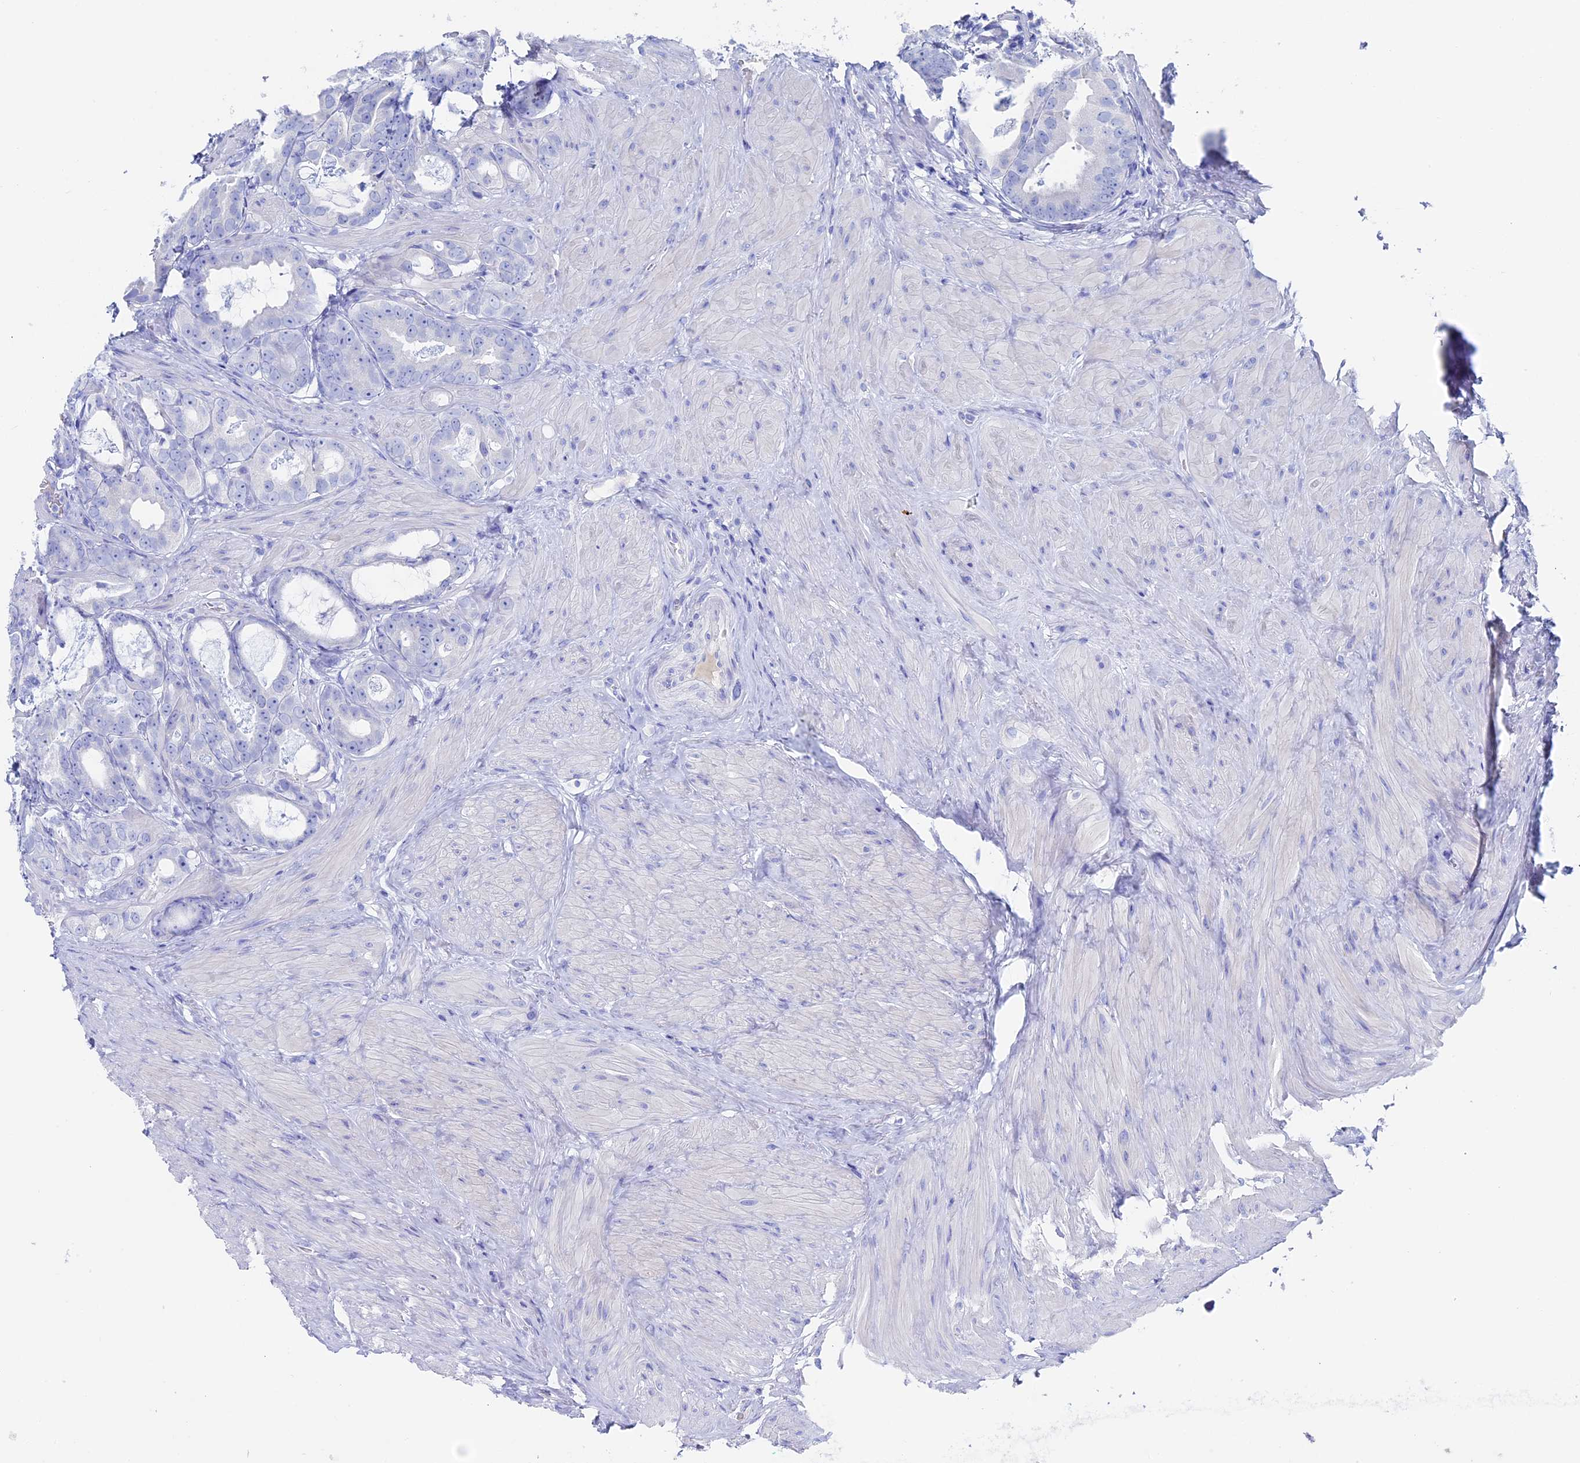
{"staining": {"intensity": "negative", "quantity": "none", "location": "none"}, "tissue": "prostate cancer", "cell_type": "Tumor cells", "image_type": "cancer", "snomed": [{"axis": "morphology", "description": "Adenocarcinoma, Low grade"}, {"axis": "topography", "description": "Prostate"}], "caption": "Photomicrograph shows no significant protein positivity in tumor cells of adenocarcinoma (low-grade) (prostate).", "gene": "UNC119", "patient": {"sex": "male", "age": 71}}